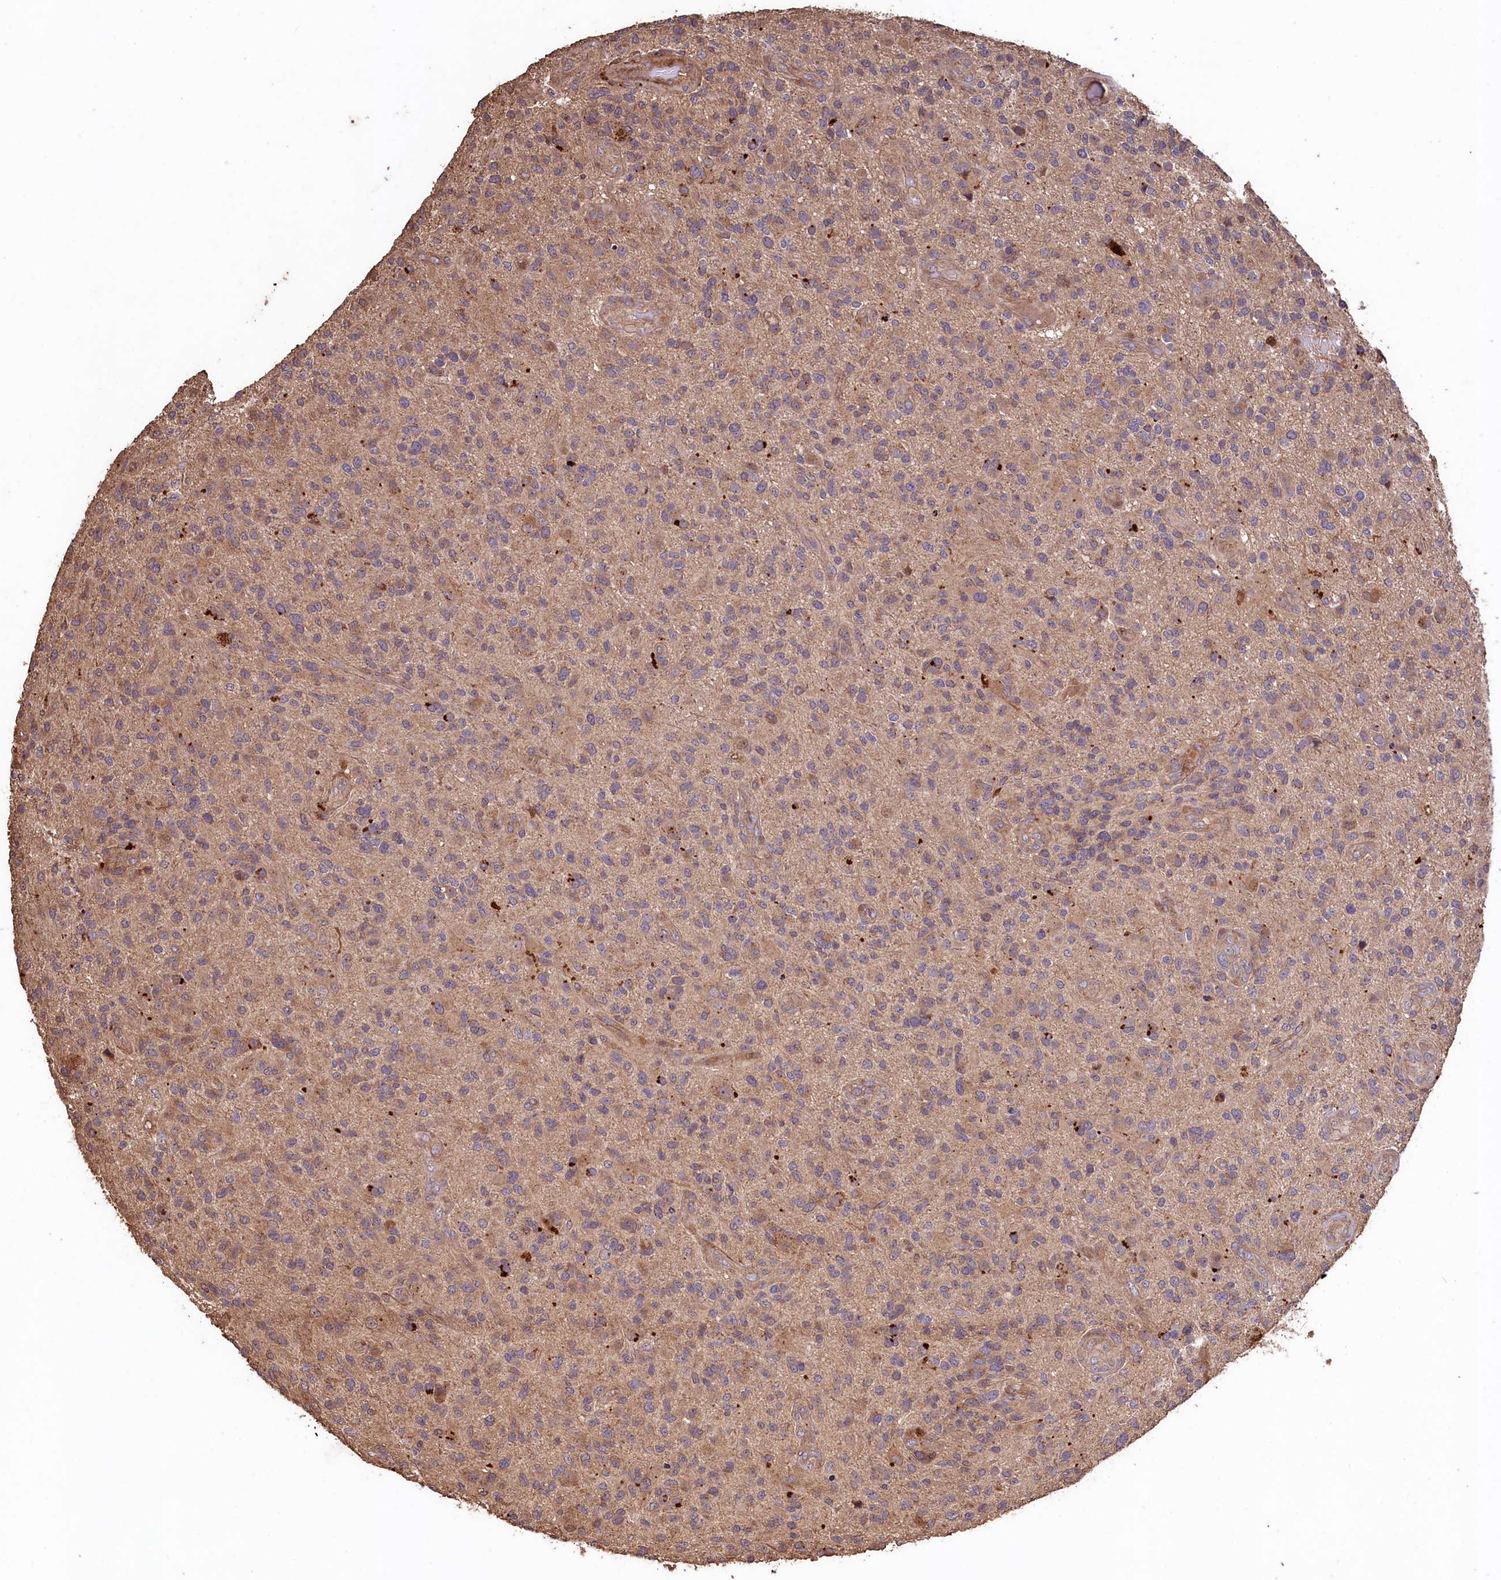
{"staining": {"intensity": "weak", "quantity": ">75%", "location": "cytoplasmic/membranous"}, "tissue": "glioma", "cell_type": "Tumor cells", "image_type": "cancer", "snomed": [{"axis": "morphology", "description": "Glioma, malignant, High grade"}, {"axis": "topography", "description": "Brain"}], "caption": "Human glioma stained for a protein (brown) exhibits weak cytoplasmic/membranous positive expression in approximately >75% of tumor cells.", "gene": "TMEM98", "patient": {"sex": "male", "age": 47}}